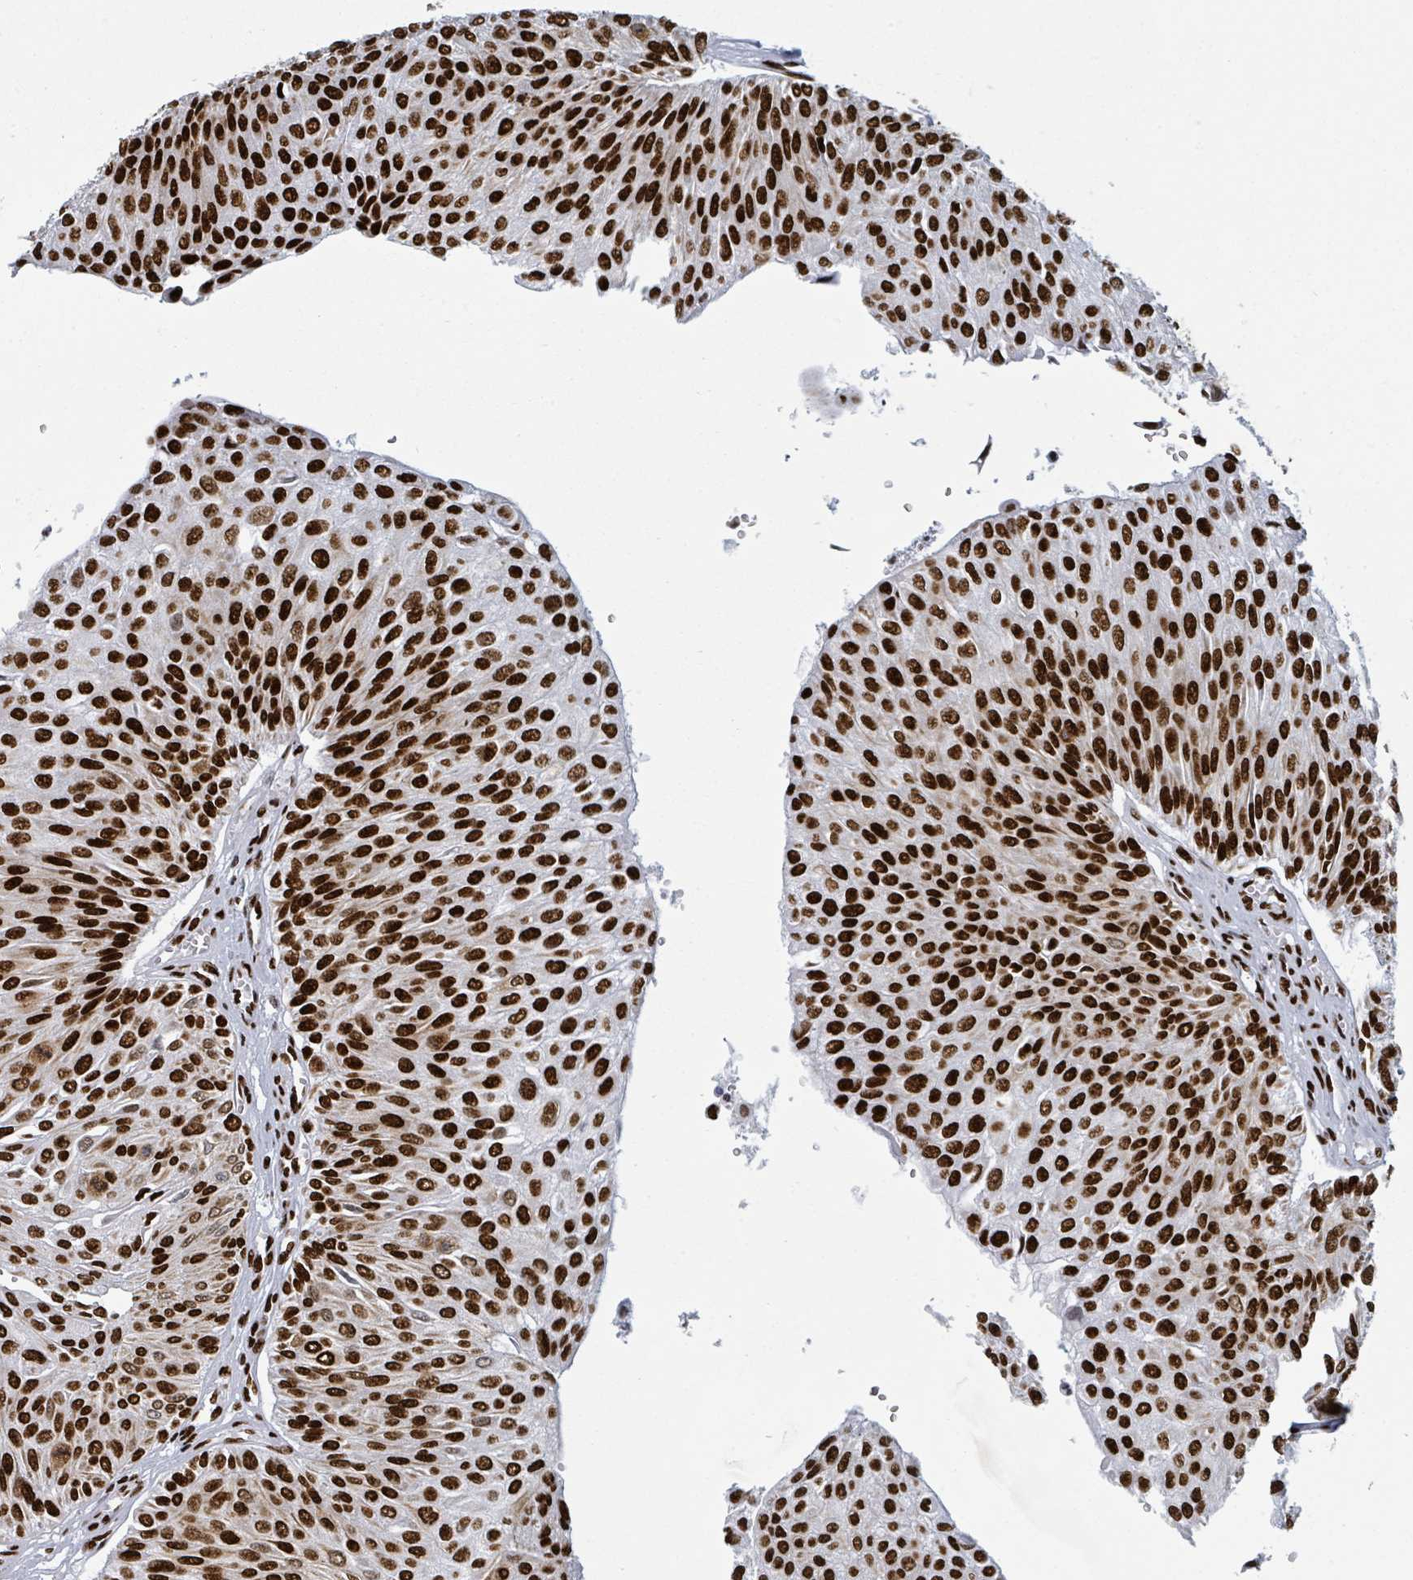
{"staining": {"intensity": "strong", "quantity": ">75%", "location": "nuclear"}, "tissue": "urothelial cancer", "cell_type": "Tumor cells", "image_type": "cancer", "snomed": [{"axis": "morphology", "description": "Urothelial carcinoma, NOS"}, {"axis": "topography", "description": "Urinary bladder"}], "caption": "This micrograph reveals immunohistochemistry (IHC) staining of urothelial cancer, with high strong nuclear positivity in approximately >75% of tumor cells.", "gene": "DHX16", "patient": {"sex": "male", "age": 67}}